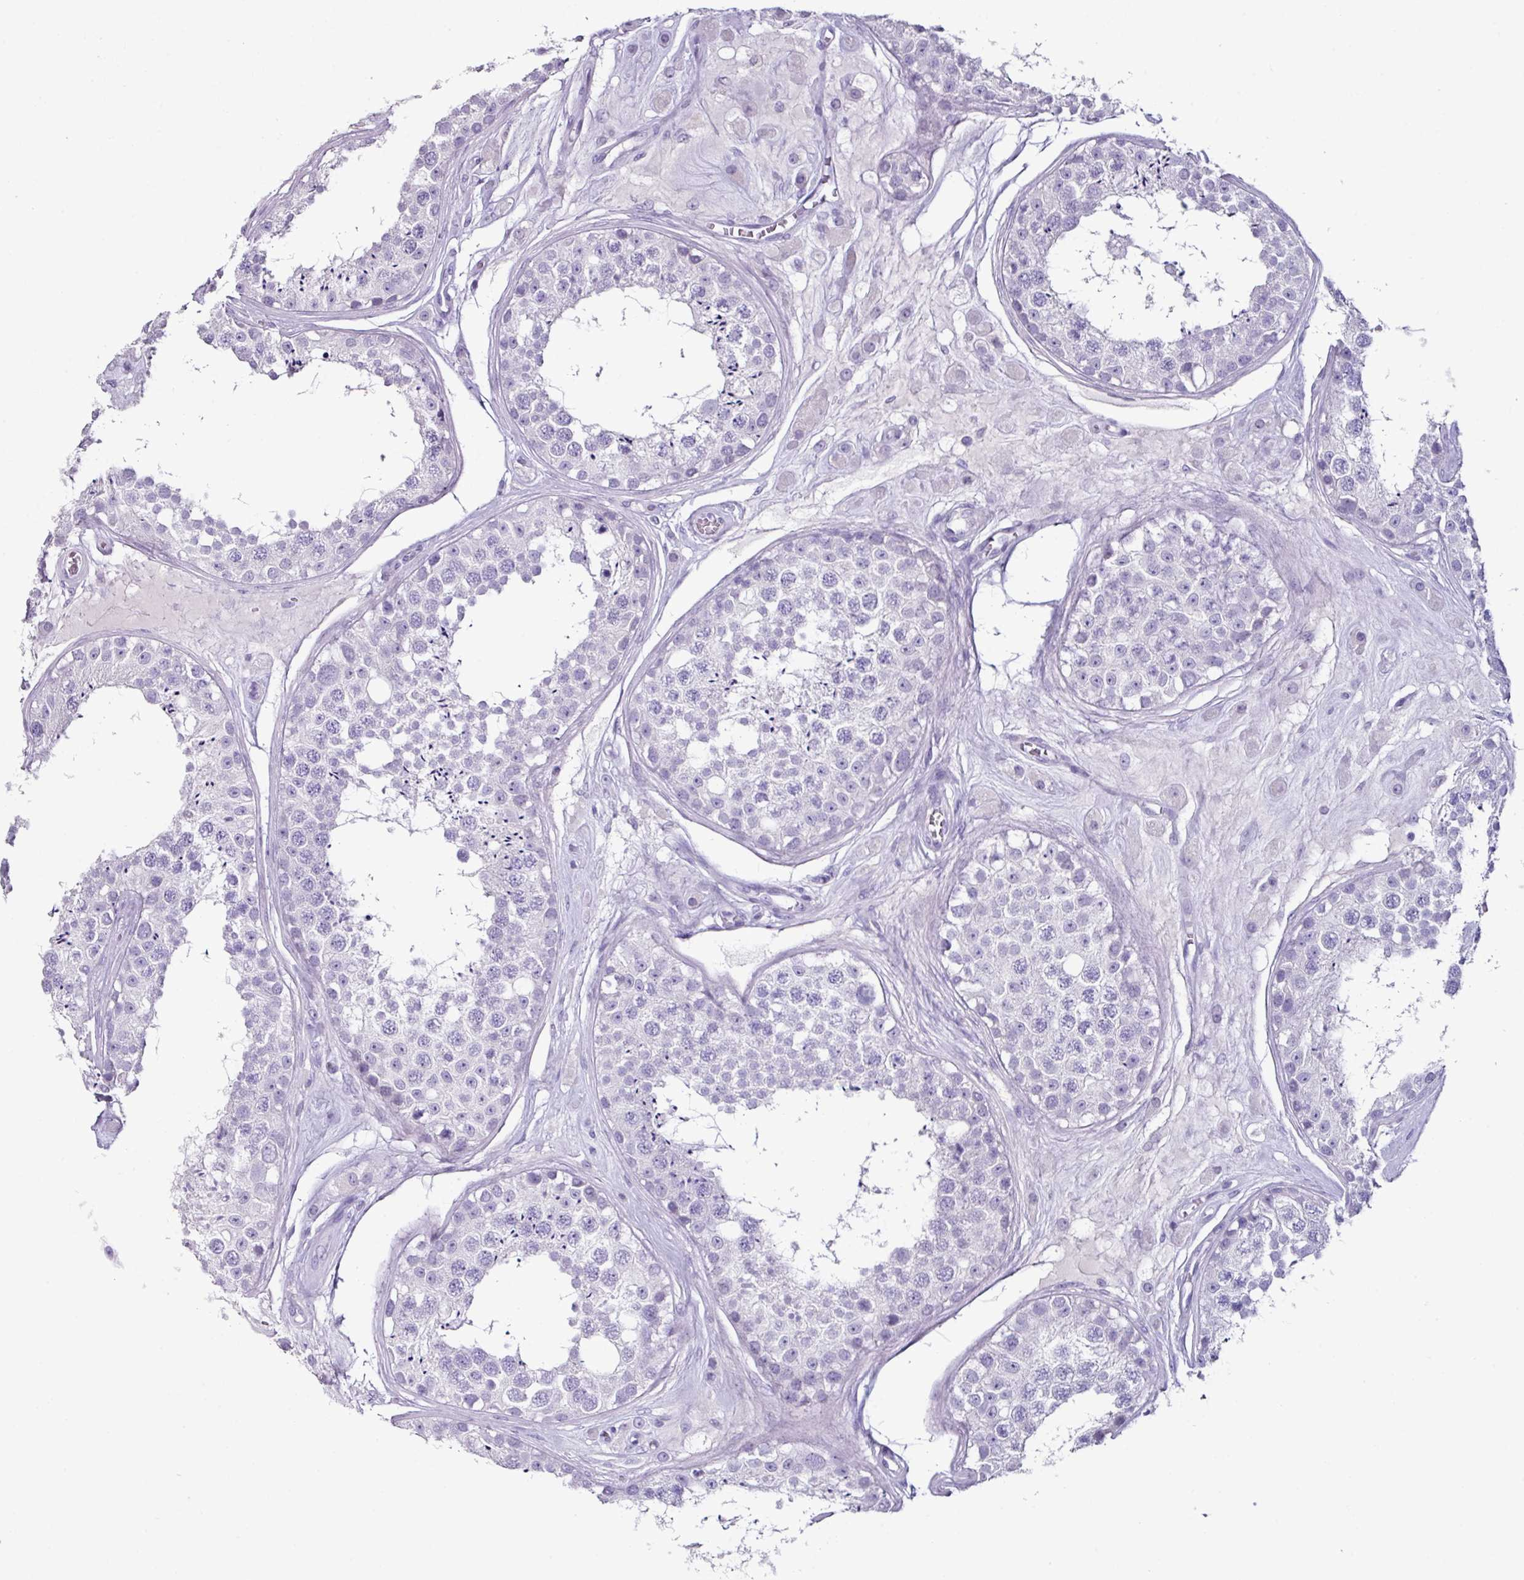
{"staining": {"intensity": "negative", "quantity": "none", "location": "none"}, "tissue": "testis", "cell_type": "Cells in seminiferous ducts", "image_type": "normal", "snomed": [{"axis": "morphology", "description": "Normal tissue, NOS"}, {"axis": "topography", "description": "Testis"}], "caption": "The photomicrograph displays no staining of cells in seminiferous ducts in unremarkable testis.", "gene": "GLP2R", "patient": {"sex": "male", "age": 25}}